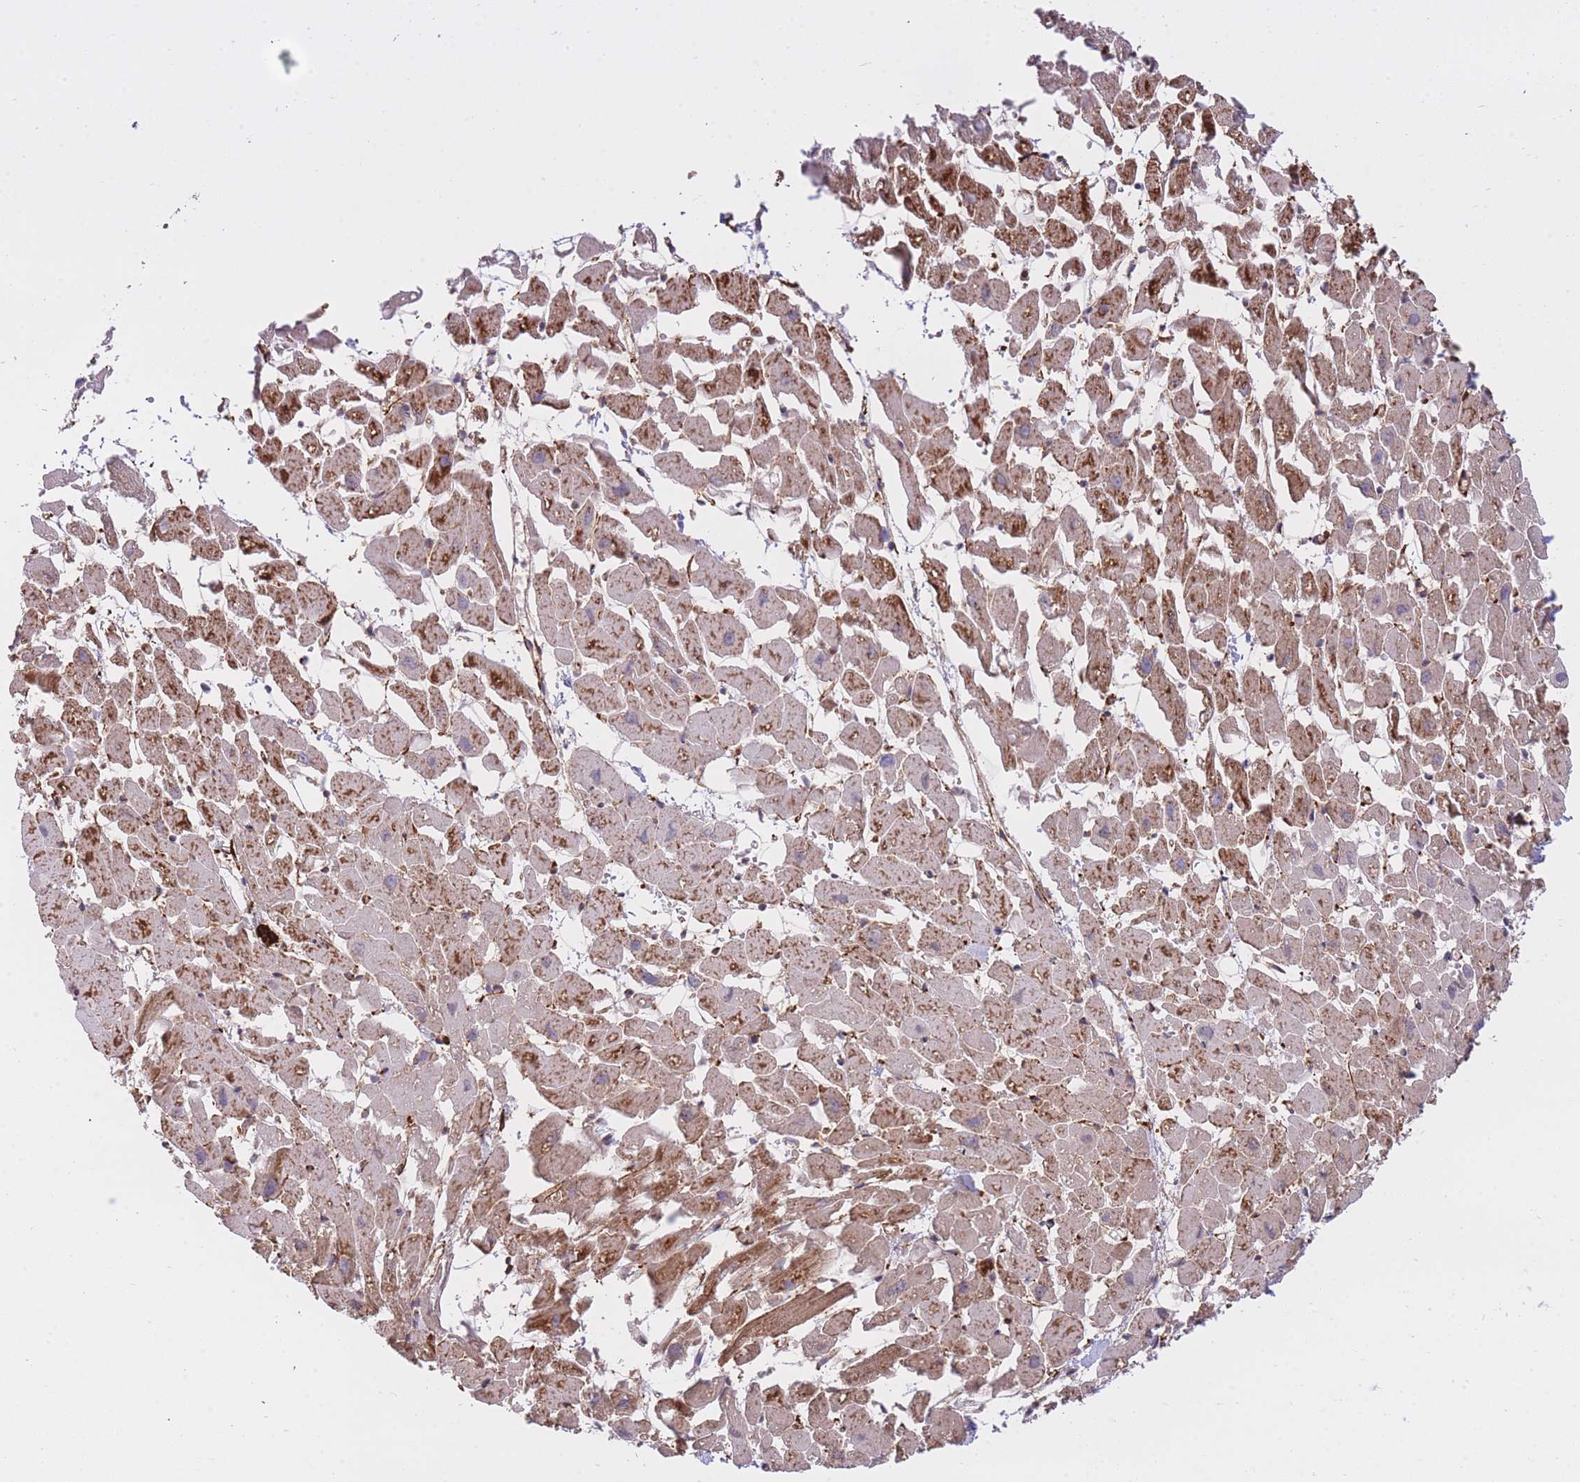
{"staining": {"intensity": "moderate", "quantity": "25%-75%", "location": "cytoplasmic/membranous"}, "tissue": "heart muscle", "cell_type": "Cardiomyocytes", "image_type": "normal", "snomed": [{"axis": "morphology", "description": "Normal tissue, NOS"}, {"axis": "topography", "description": "Heart"}], "caption": "Moderate cytoplasmic/membranous protein staining is seen in approximately 25%-75% of cardiomyocytes in heart muscle.", "gene": "EXOSC8", "patient": {"sex": "female", "age": 64}}